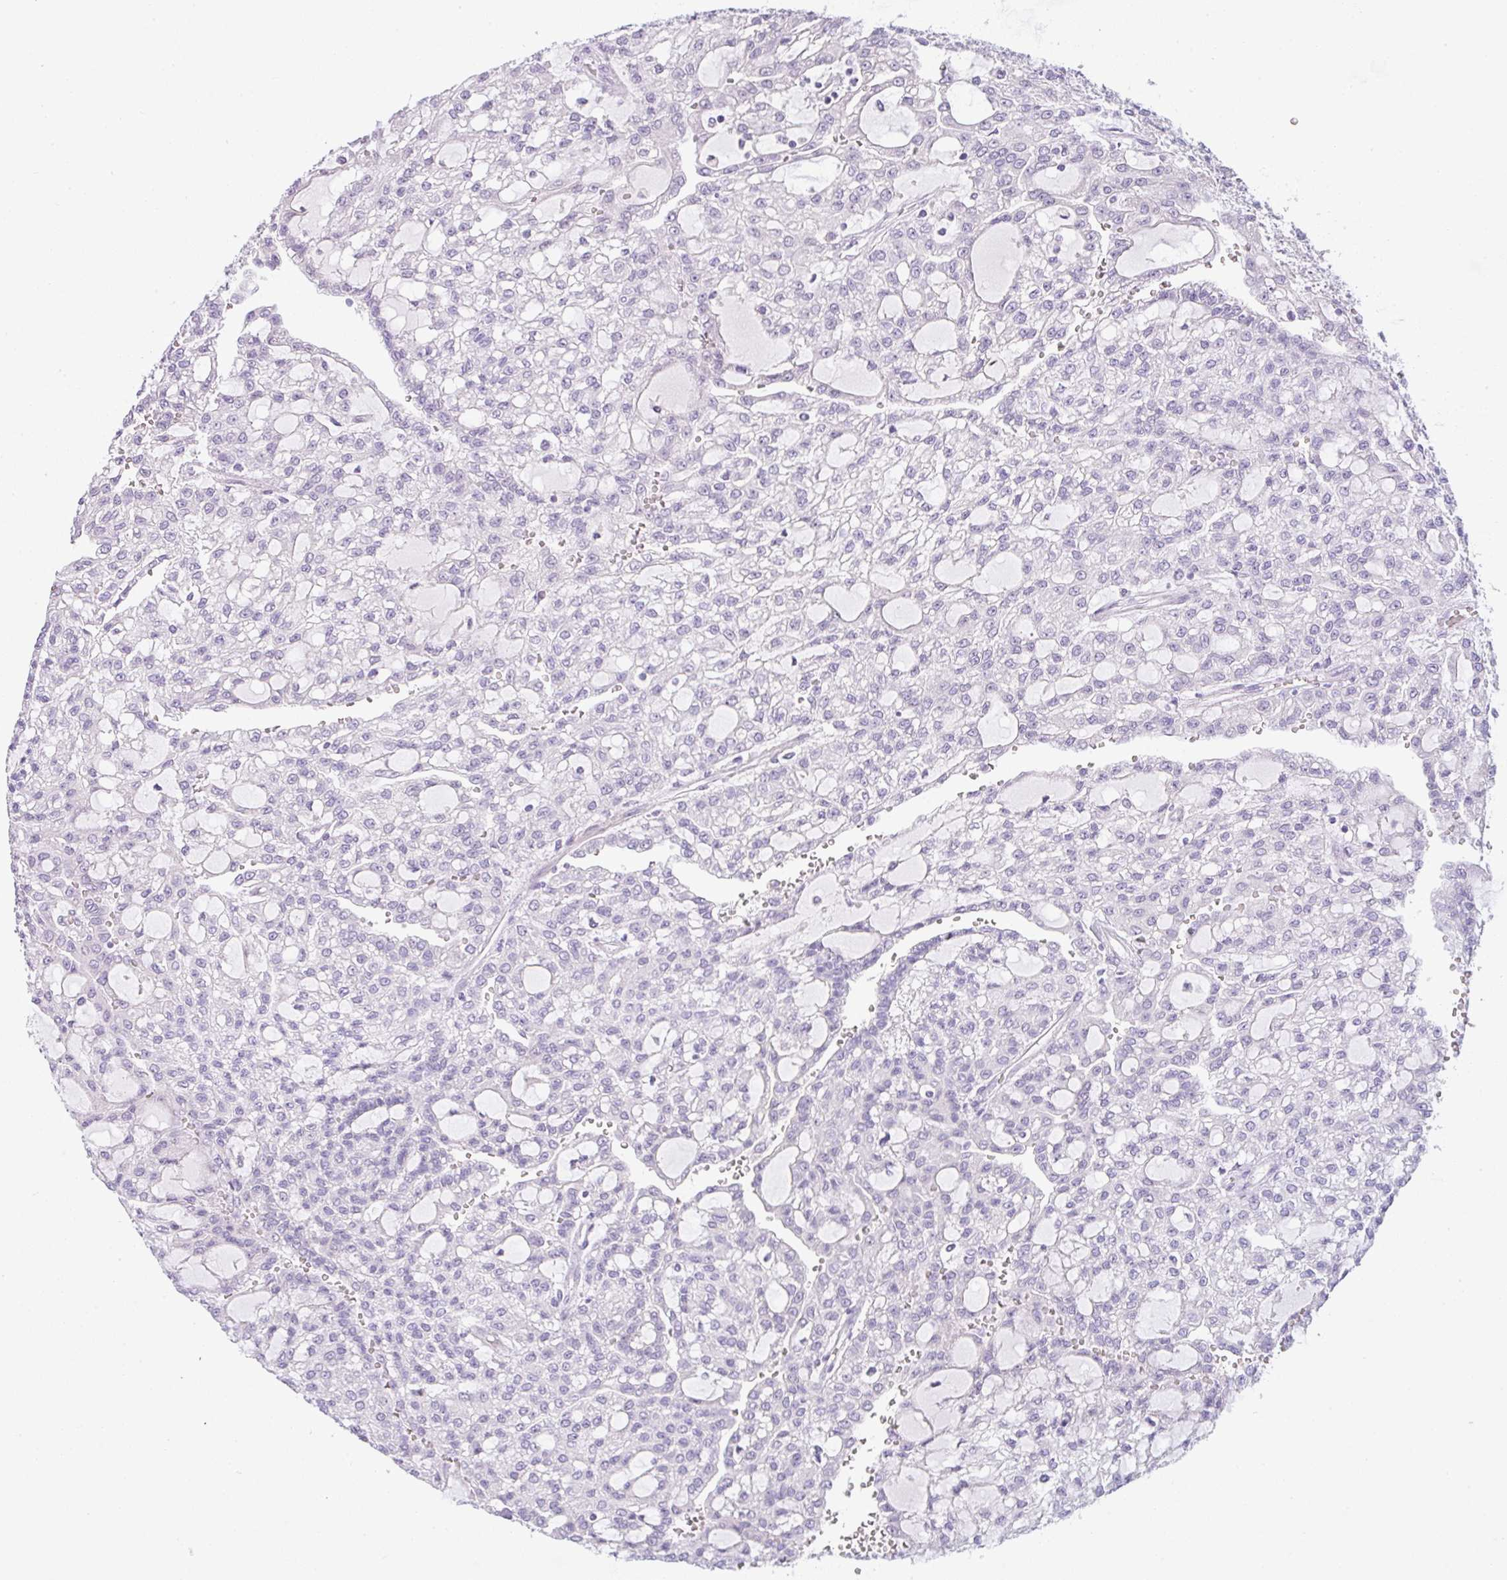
{"staining": {"intensity": "negative", "quantity": "none", "location": "none"}, "tissue": "renal cancer", "cell_type": "Tumor cells", "image_type": "cancer", "snomed": [{"axis": "morphology", "description": "Adenocarcinoma, NOS"}, {"axis": "topography", "description": "Kidney"}], "caption": "An immunohistochemistry (IHC) micrograph of renal cancer is shown. There is no staining in tumor cells of renal cancer. (Brightfield microscopy of DAB (3,3'-diaminobenzidine) immunohistochemistry at high magnification).", "gene": "LPAR4", "patient": {"sex": "male", "age": 63}}